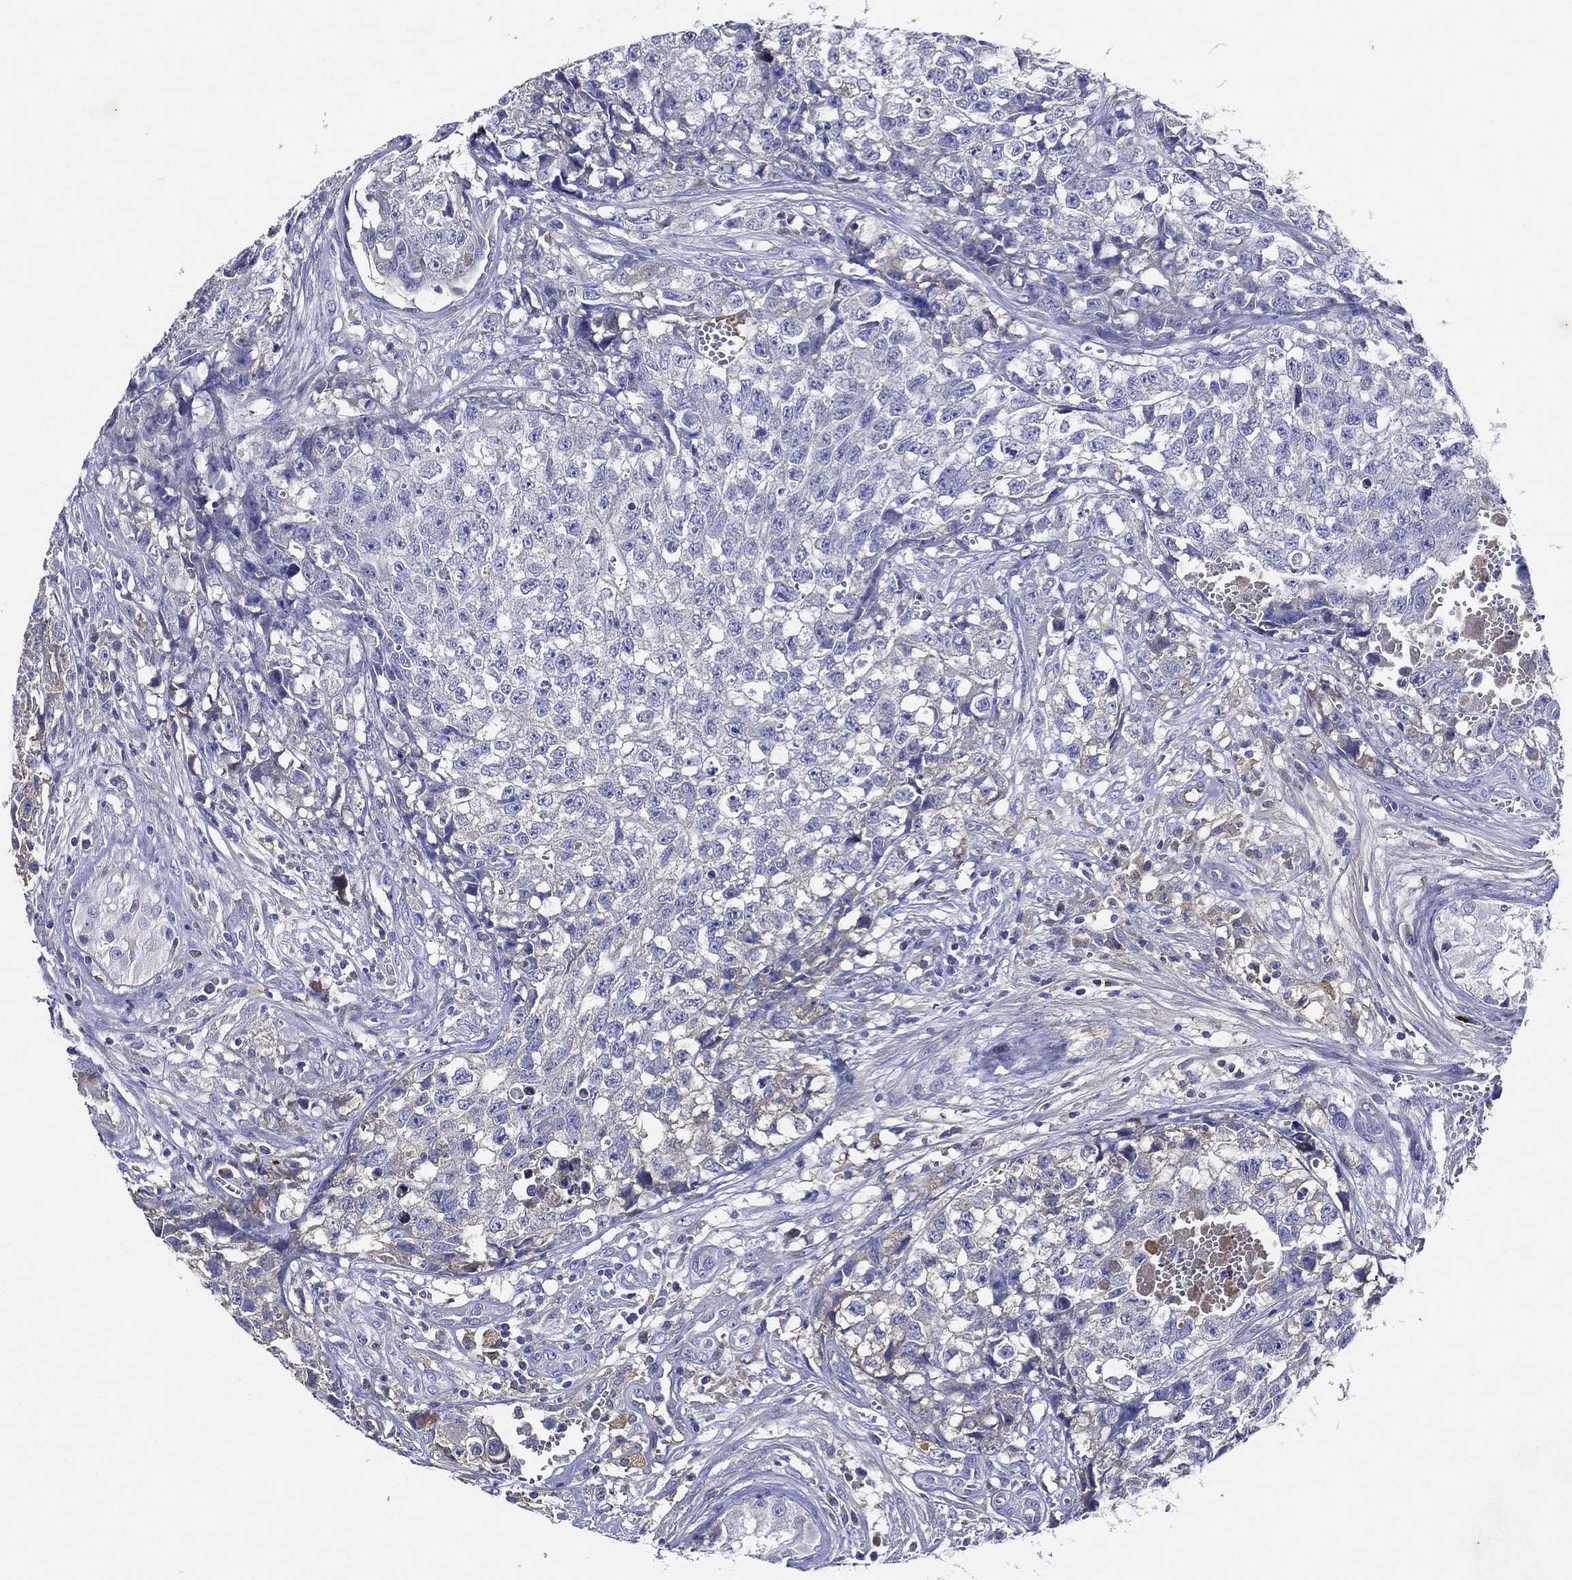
{"staining": {"intensity": "negative", "quantity": "none", "location": "none"}, "tissue": "testis cancer", "cell_type": "Tumor cells", "image_type": "cancer", "snomed": [{"axis": "morphology", "description": "Seminoma, NOS"}, {"axis": "morphology", "description": "Carcinoma, Embryonal, NOS"}, {"axis": "topography", "description": "Testis"}], "caption": "This is a photomicrograph of immunohistochemistry (IHC) staining of testis embryonal carcinoma, which shows no expression in tumor cells.", "gene": "TMPRSS11D", "patient": {"sex": "male", "age": 22}}